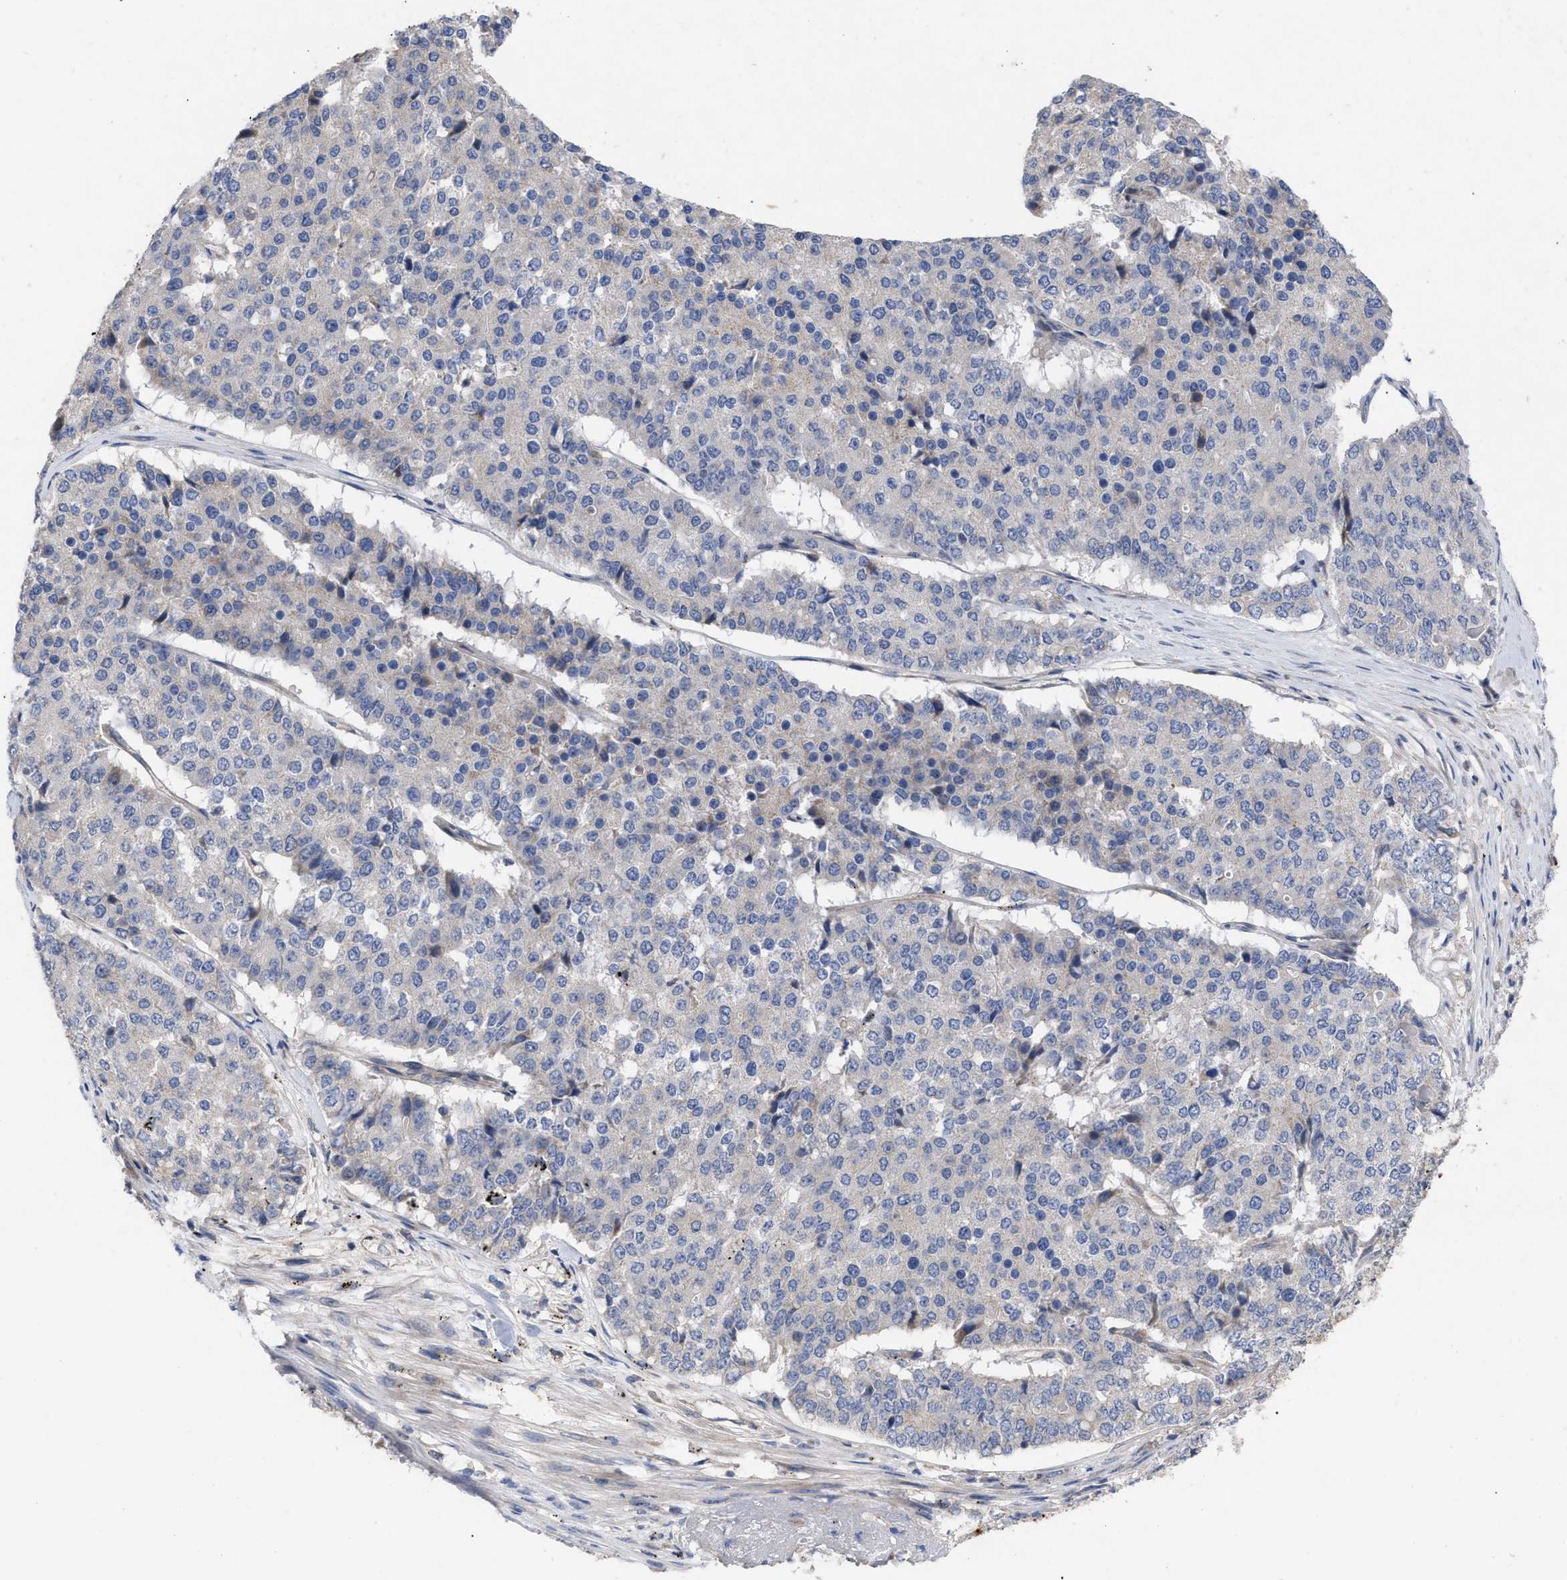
{"staining": {"intensity": "negative", "quantity": "none", "location": "none"}, "tissue": "pancreatic cancer", "cell_type": "Tumor cells", "image_type": "cancer", "snomed": [{"axis": "morphology", "description": "Adenocarcinoma, NOS"}, {"axis": "topography", "description": "Pancreas"}], "caption": "The IHC histopathology image has no significant positivity in tumor cells of pancreatic cancer tissue.", "gene": "VIP", "patient": {"sex": "male", "age": 50}}